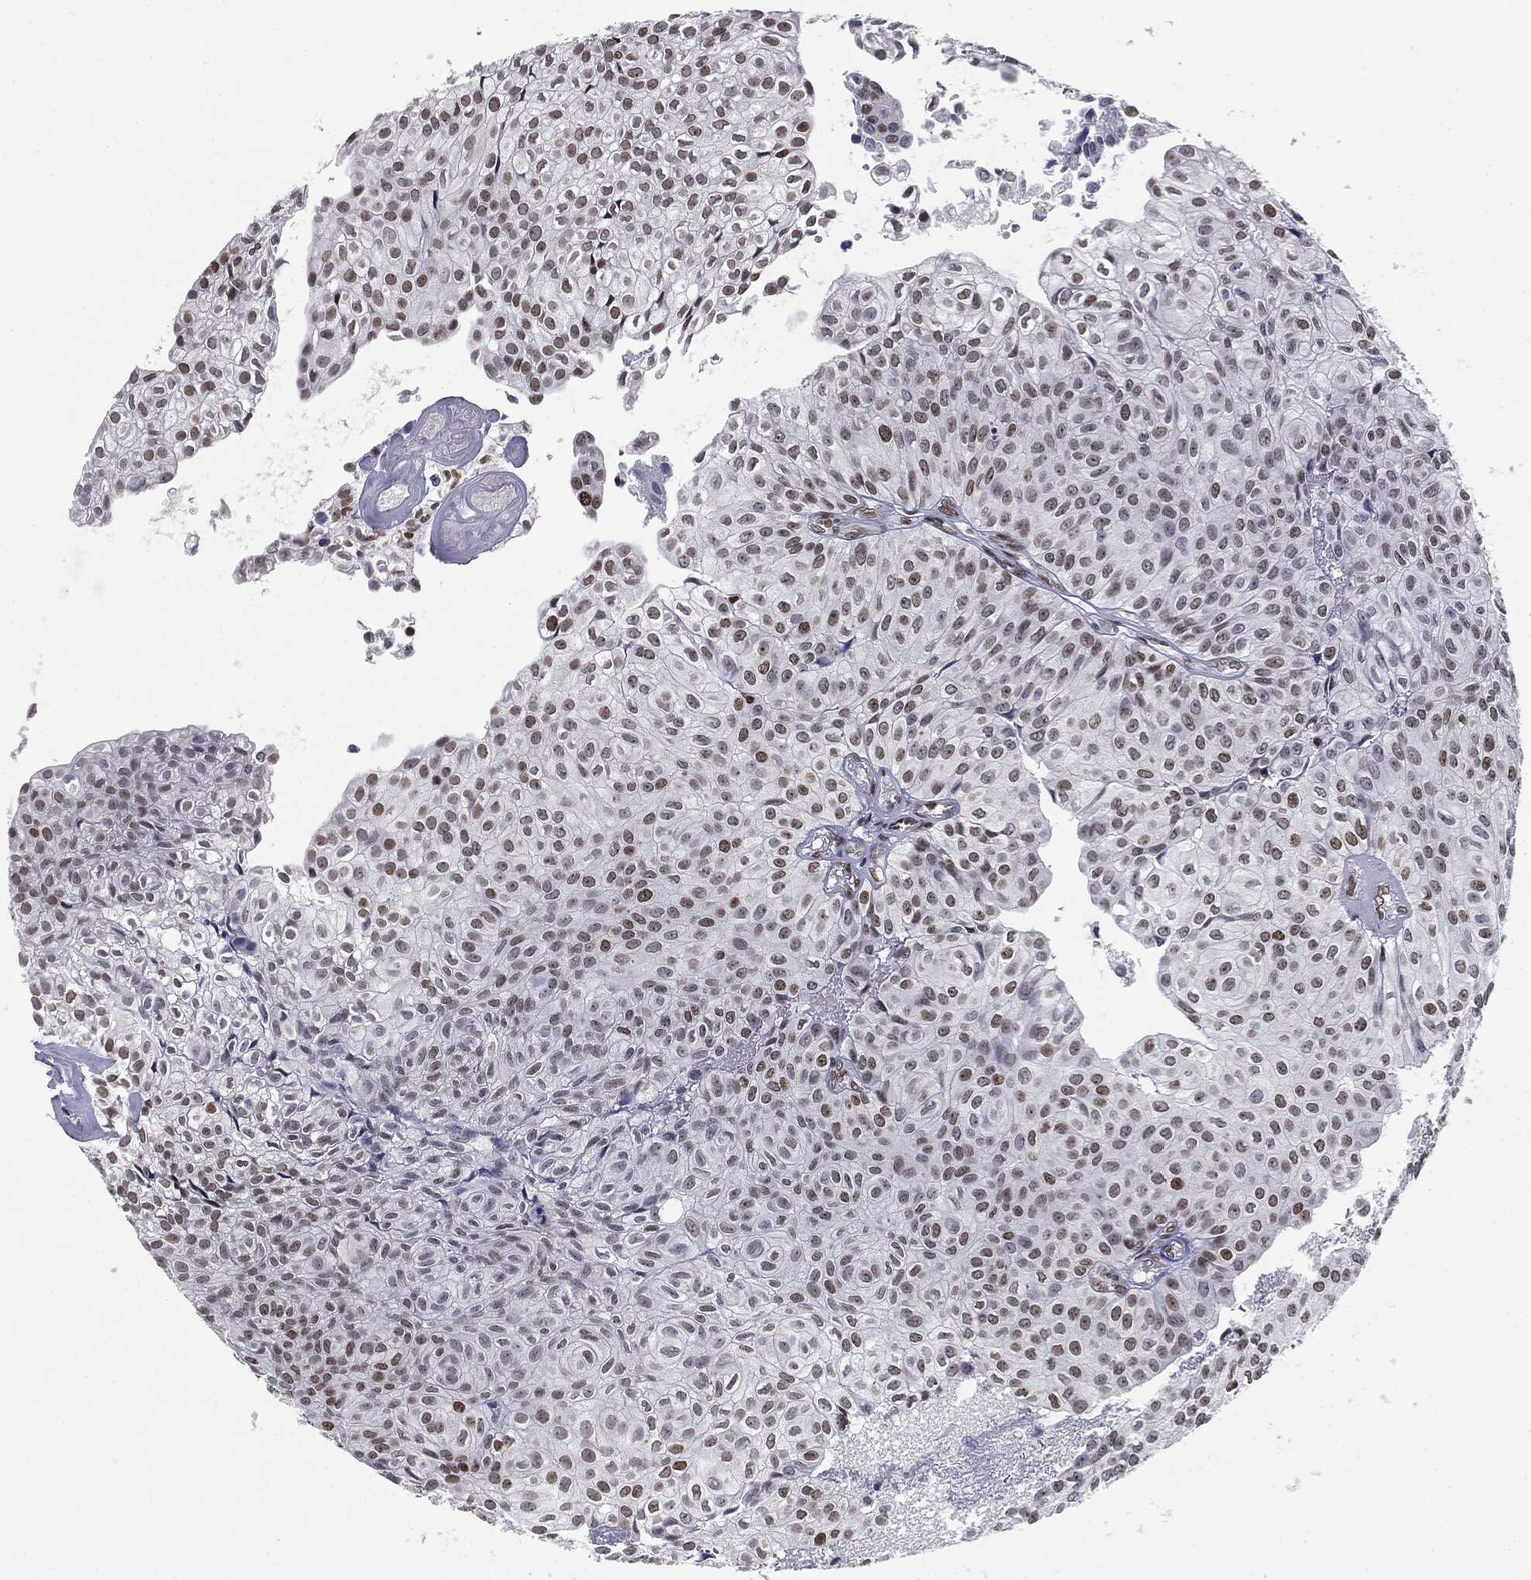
{"staining": {"intensity": "moderate", "quantity": "25%-75%", "location": "nuclear"}, "tissue": "urothelial cancer", "cell_type": "Tumor cells", "image_type": "cancer", "snomed": [{"axis": "morphology", "description": "Urothelial carcinoma, Low grade"}, {"axis": "topography", "description": "Urinary bladder"}], "caption": "IHC image of neoplastic tissue: human low-grade urothelial carcinoma stained using immunohistochemistry reveals medium levels of moderate protein expression localized specifically in the nuclear of tumor cells, appearing as a nuclear brown color.", "gene": "MDC1", "patient": {"sex": "male", "age": 89}}